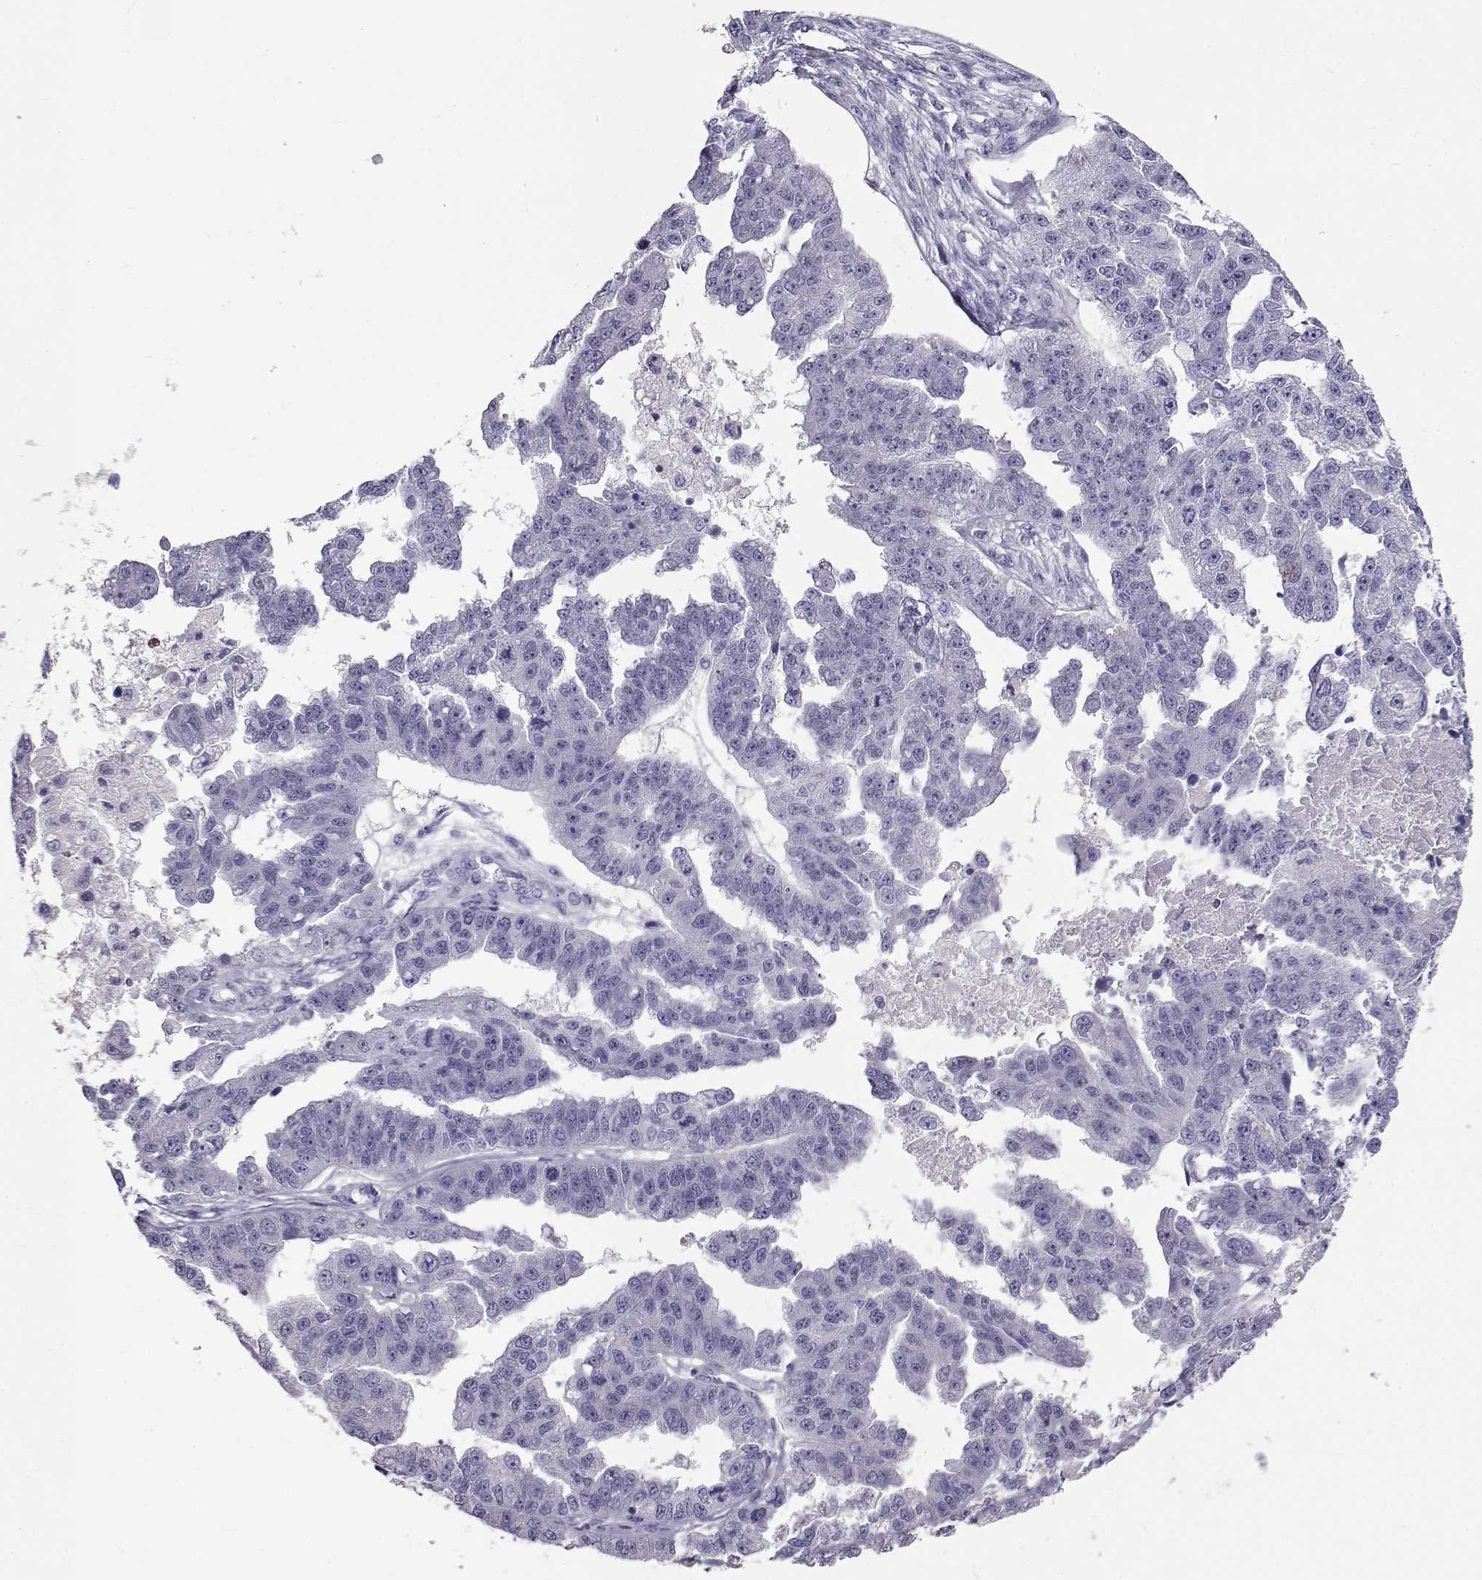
{"staining": {"intensity": "negative", "quantity": "none", "location": "none"}, "tissue": "ovarian cancer", "cell_type": "Tumor cells", "image_type": "cancer", "snomed": [{"axis": "morphology", "description": "Cystadenocarcinoma, serous, NOS"}, {"axis": "topography", "description": "Ovary"}], "caption": "High power microscopy micrograph of an immunohistochemistry (IHC) histopathology image of ovarian serous cystadenocarcinoma, revealing no significant expression in tumor cells.", "gene": "RD3", "patient": {"sex": "female", "age": 58}}